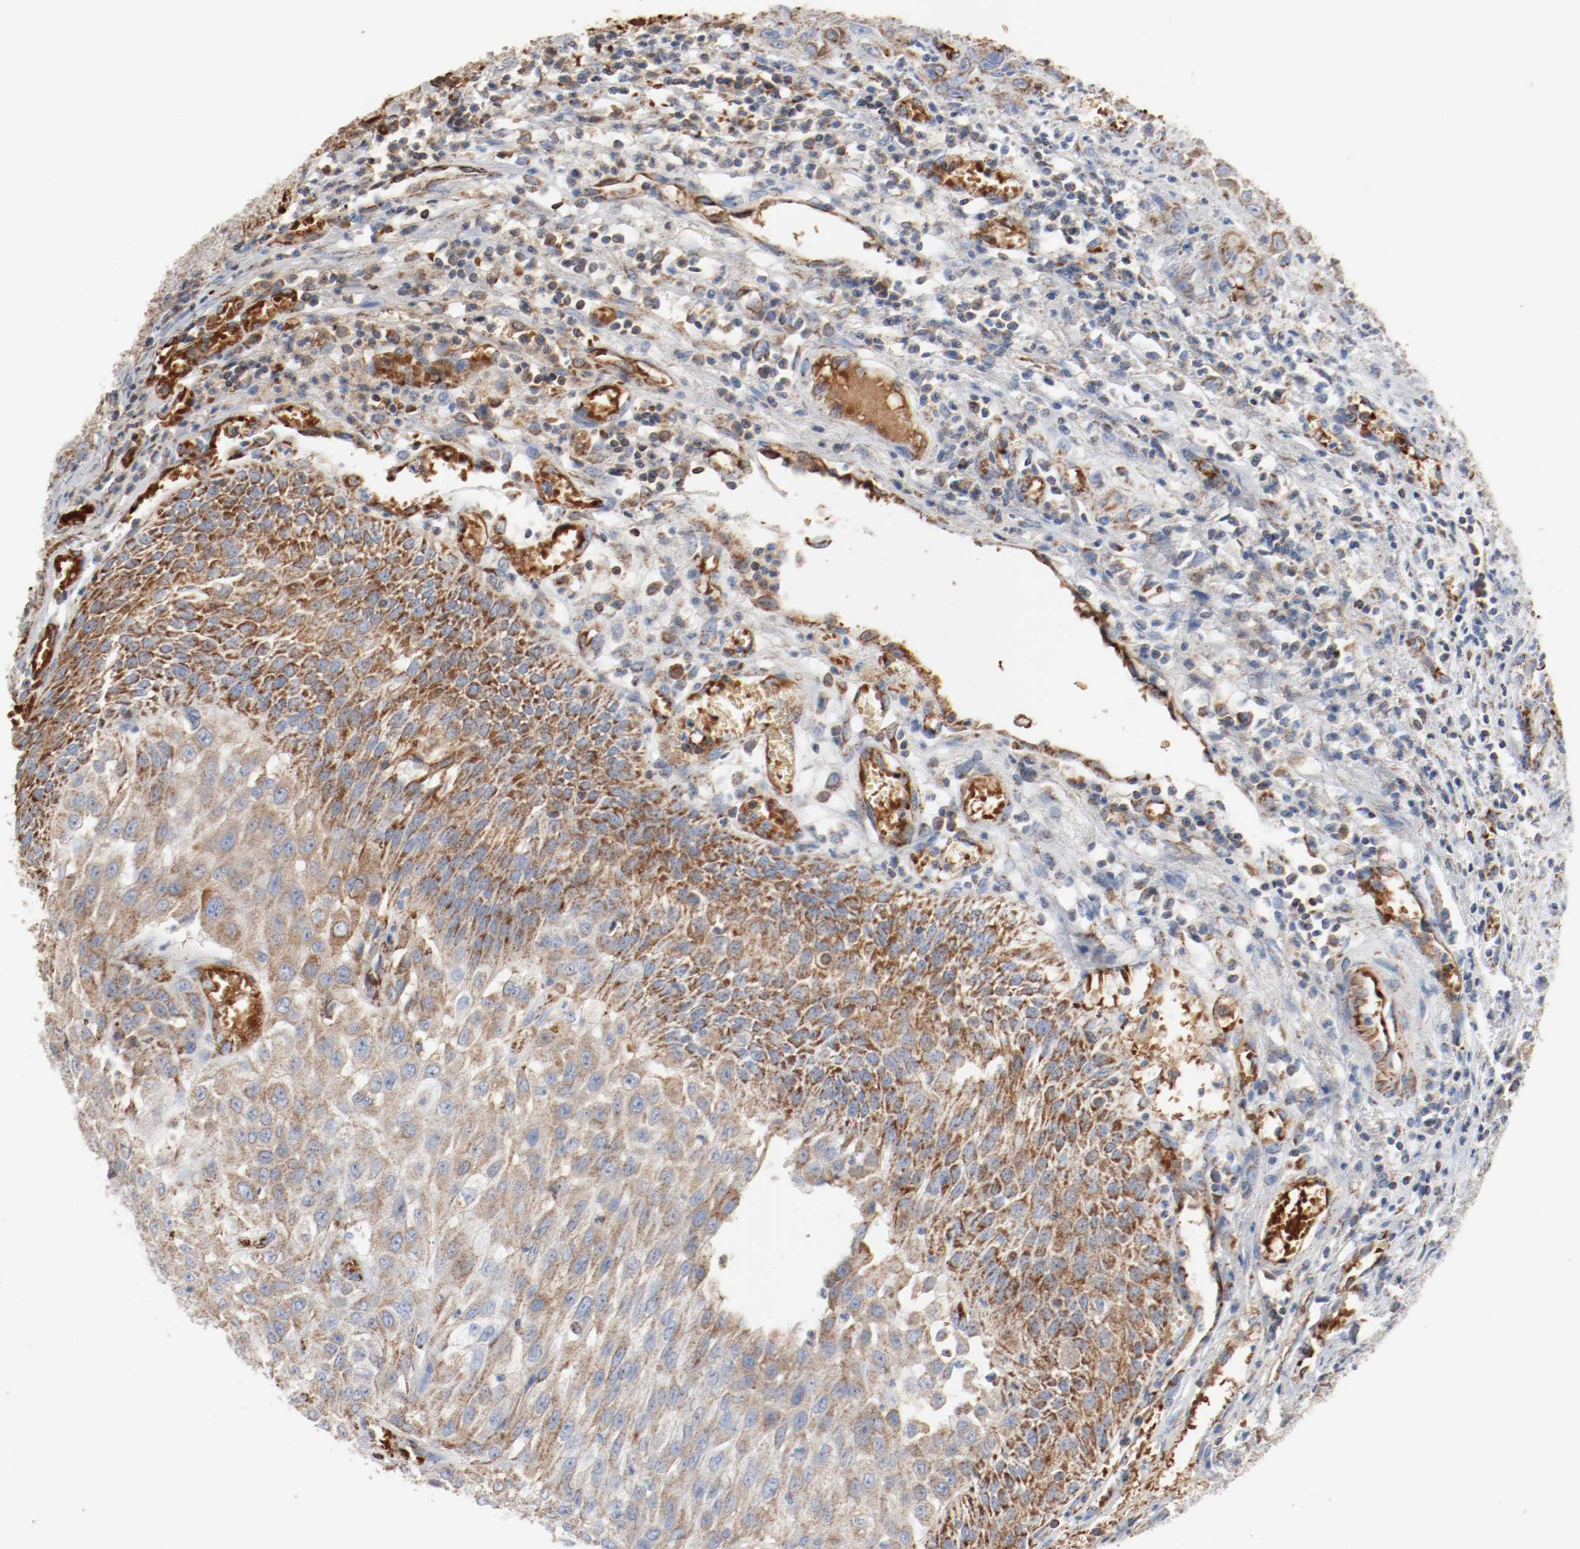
{"staining": {"intensity": "moderate", "quantity": ">75%", "location": "cytoplasmic/membranous"}, "tissue": "urothelial cancer", "cell_type": "Tumor cells", "image_type": "cancer", "snomed": [{"axis": "morphology", "description": "Urothelial carcinoma, High grade"}, {"axis": "topography", "description": "Urinary bladder"}], "caption": "Protein expression analysis of human urothelial cancer reveals moderate cytoplasmic/membranous expression in approximately >75% of tumor cells. Using DAB (brown) and hematoxylin (blue) stains, captured at high magnification using brightfield microscopy.", "gene": "NDUFB8", "patient": {"sex": "male", "age": 57}}